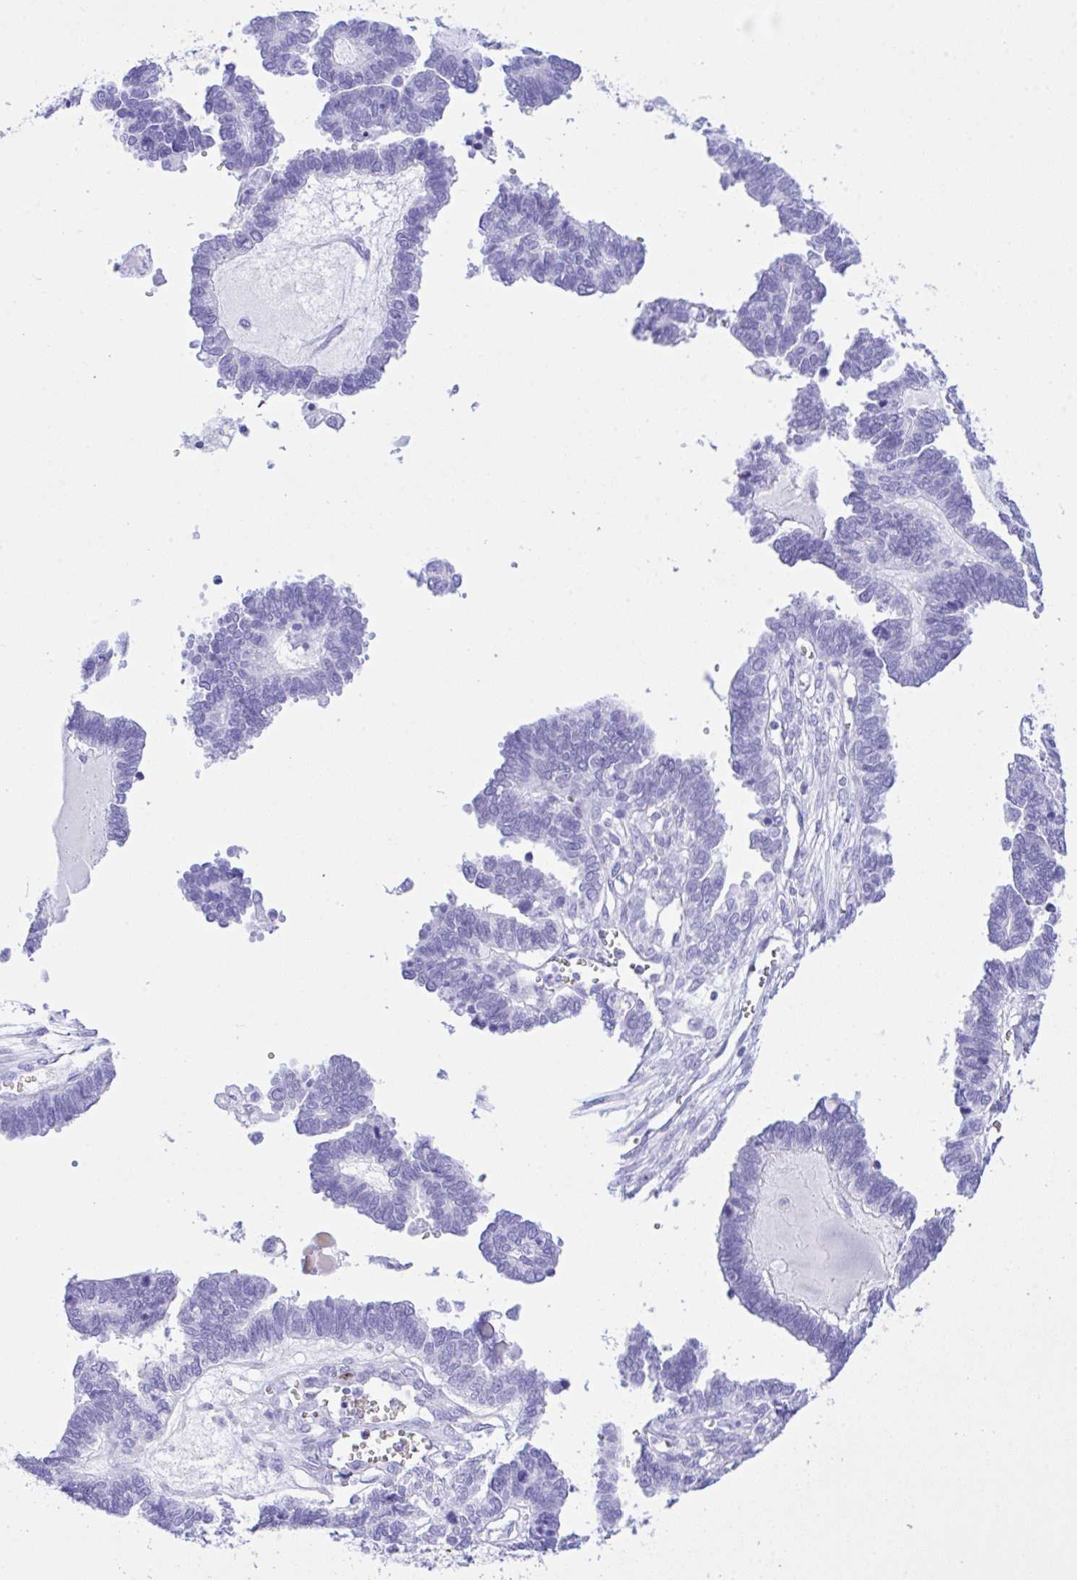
{"staining": {"intensity": "negative", "quantity": "none", "location": "none"}, "tissue": "ovarian cancer", "cell_type": "Tumor cells", "image_type": "cancer", "snomed": [{"axis": "morphology", "description": "Cystadenocarcinoma, serous, NOS"}, {"axis": "topography", "description": "Ovary"}], "caption": "This is a micrograph of immunohistochemistry staining of ovarian cancer (serous cystadenocarcinoma), which shows no positivity in tumor cells. Brightfield microscopy of immunohistochemistry (IHC) stained with DAB (3,3'-diaminobenzidine) (brown) and hematoxylin (blue), captured at high magnification.", "gene": "SELENOV", "patient": {"sex": "female", "age": 51}}